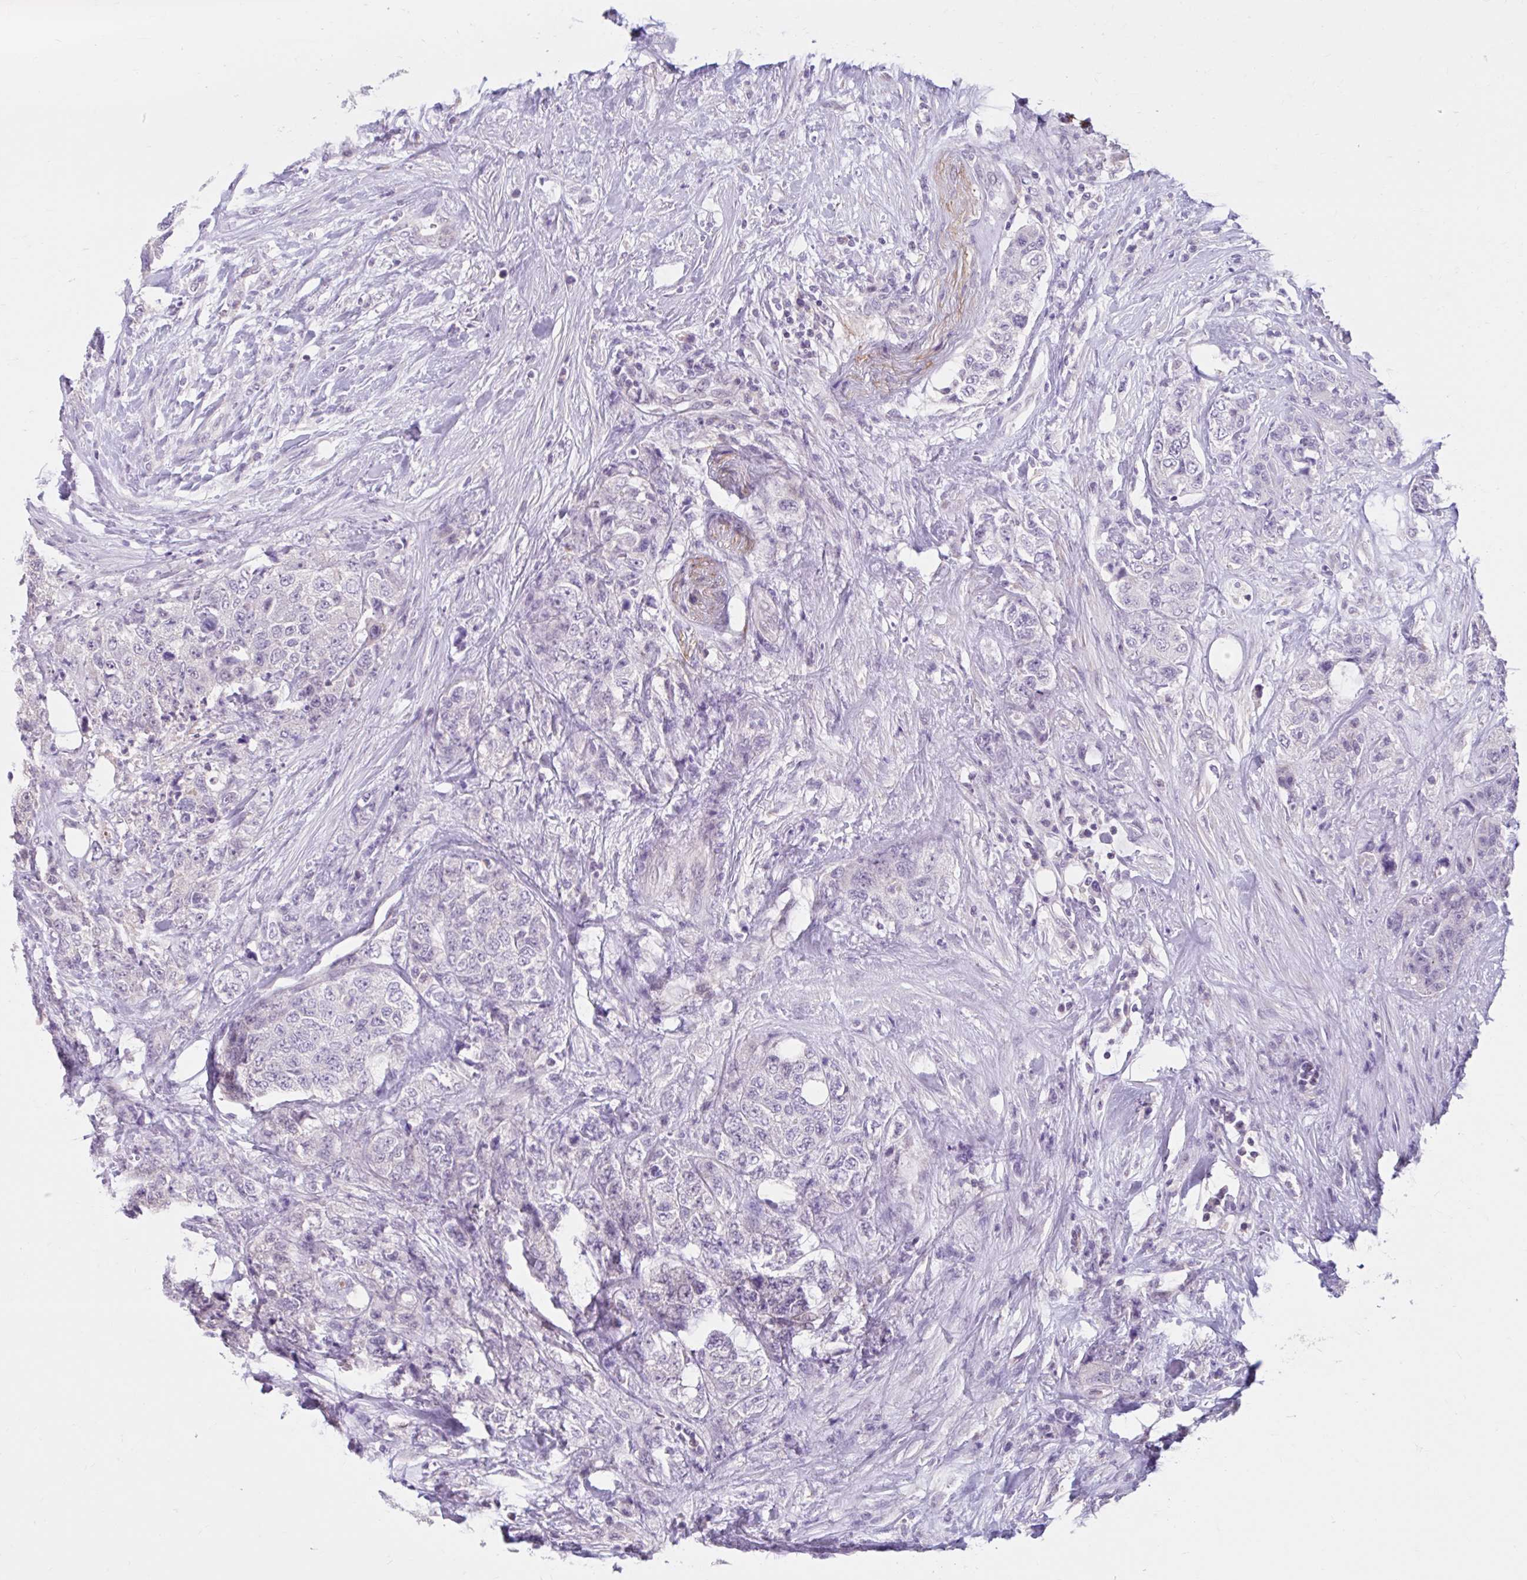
{"staining": {"intensity": "negative", "quantity": "none", "location": "none"}, "tissue": "urothelial cancer", "cell_type": "Tumor cells", "image_type": "cancer", "snomed": [{"axis": "morphology", "description": "Urothelial carcinoma, High grade"}, {"axis": "topography", "description": "Urinary bladder"}], "caption": "IHC photomicrograph of neoplastic tissue: human urothelial cancer stained with DAB demonstrates no significant protein expression in tumor cells.", "gene": "CDH19", "patient": {"sex": "female", "age": 78}}